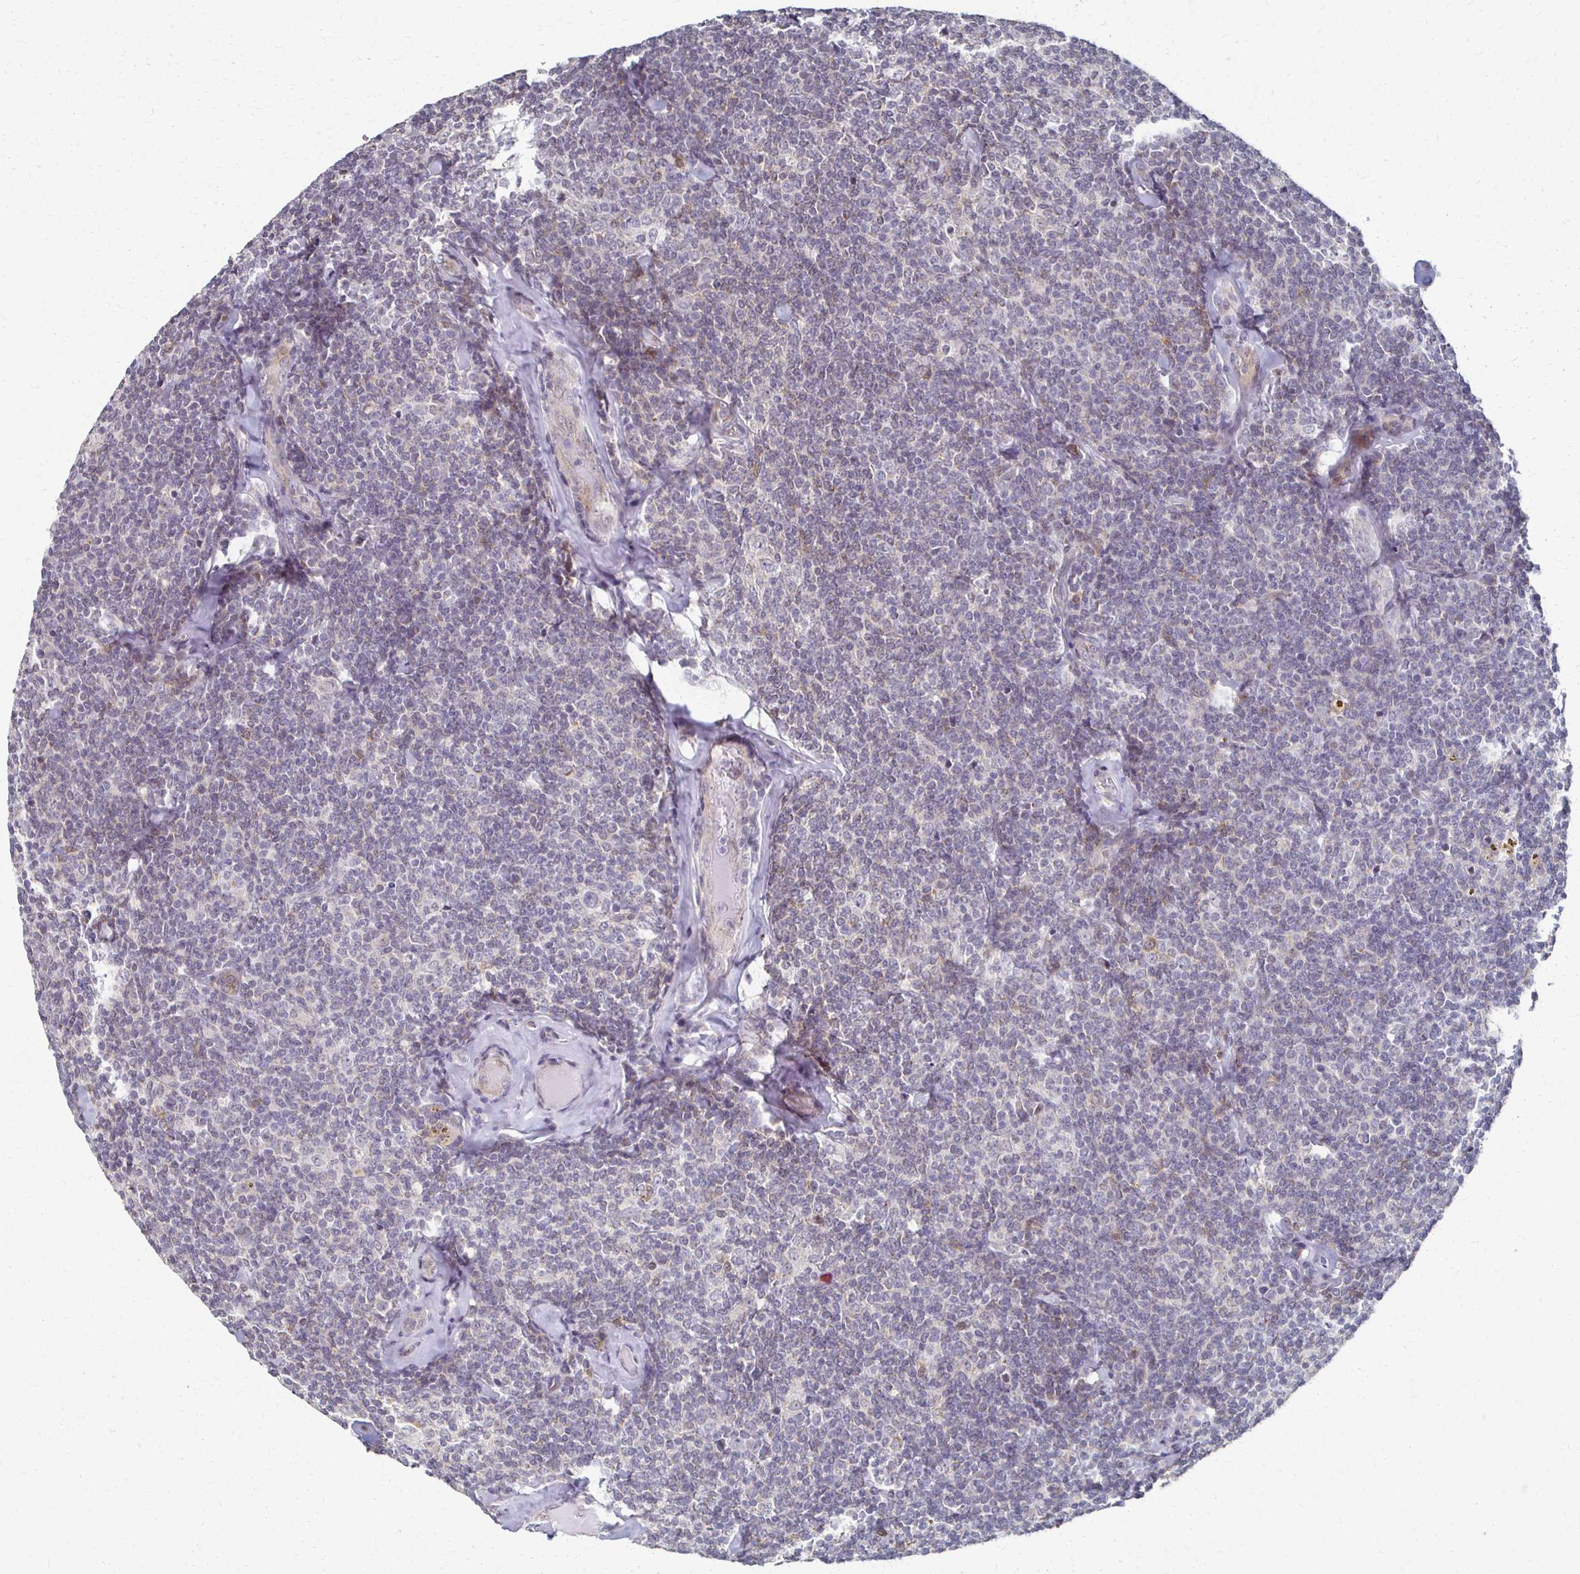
{"staining": {"intensity": "negative", "quantity": "none", "location": "none"}, "tissue": "lymphoma", "cell_type": "Tumor cells", "image_type": "cancer", "snomed": [{"axis": "morphology", "description": "Malignant lymphoma, non-Hodgkin's type, Low grade"}, {"axis": "topography", "description": "Lymph node"}], "caption": "High power microscopy image of an immunohistochemistry histopathology image of lymphoma, revealing no significant staining in tumor cells.", "gene": "DAB1", "patient": {"sex": "female", "age": 56}}